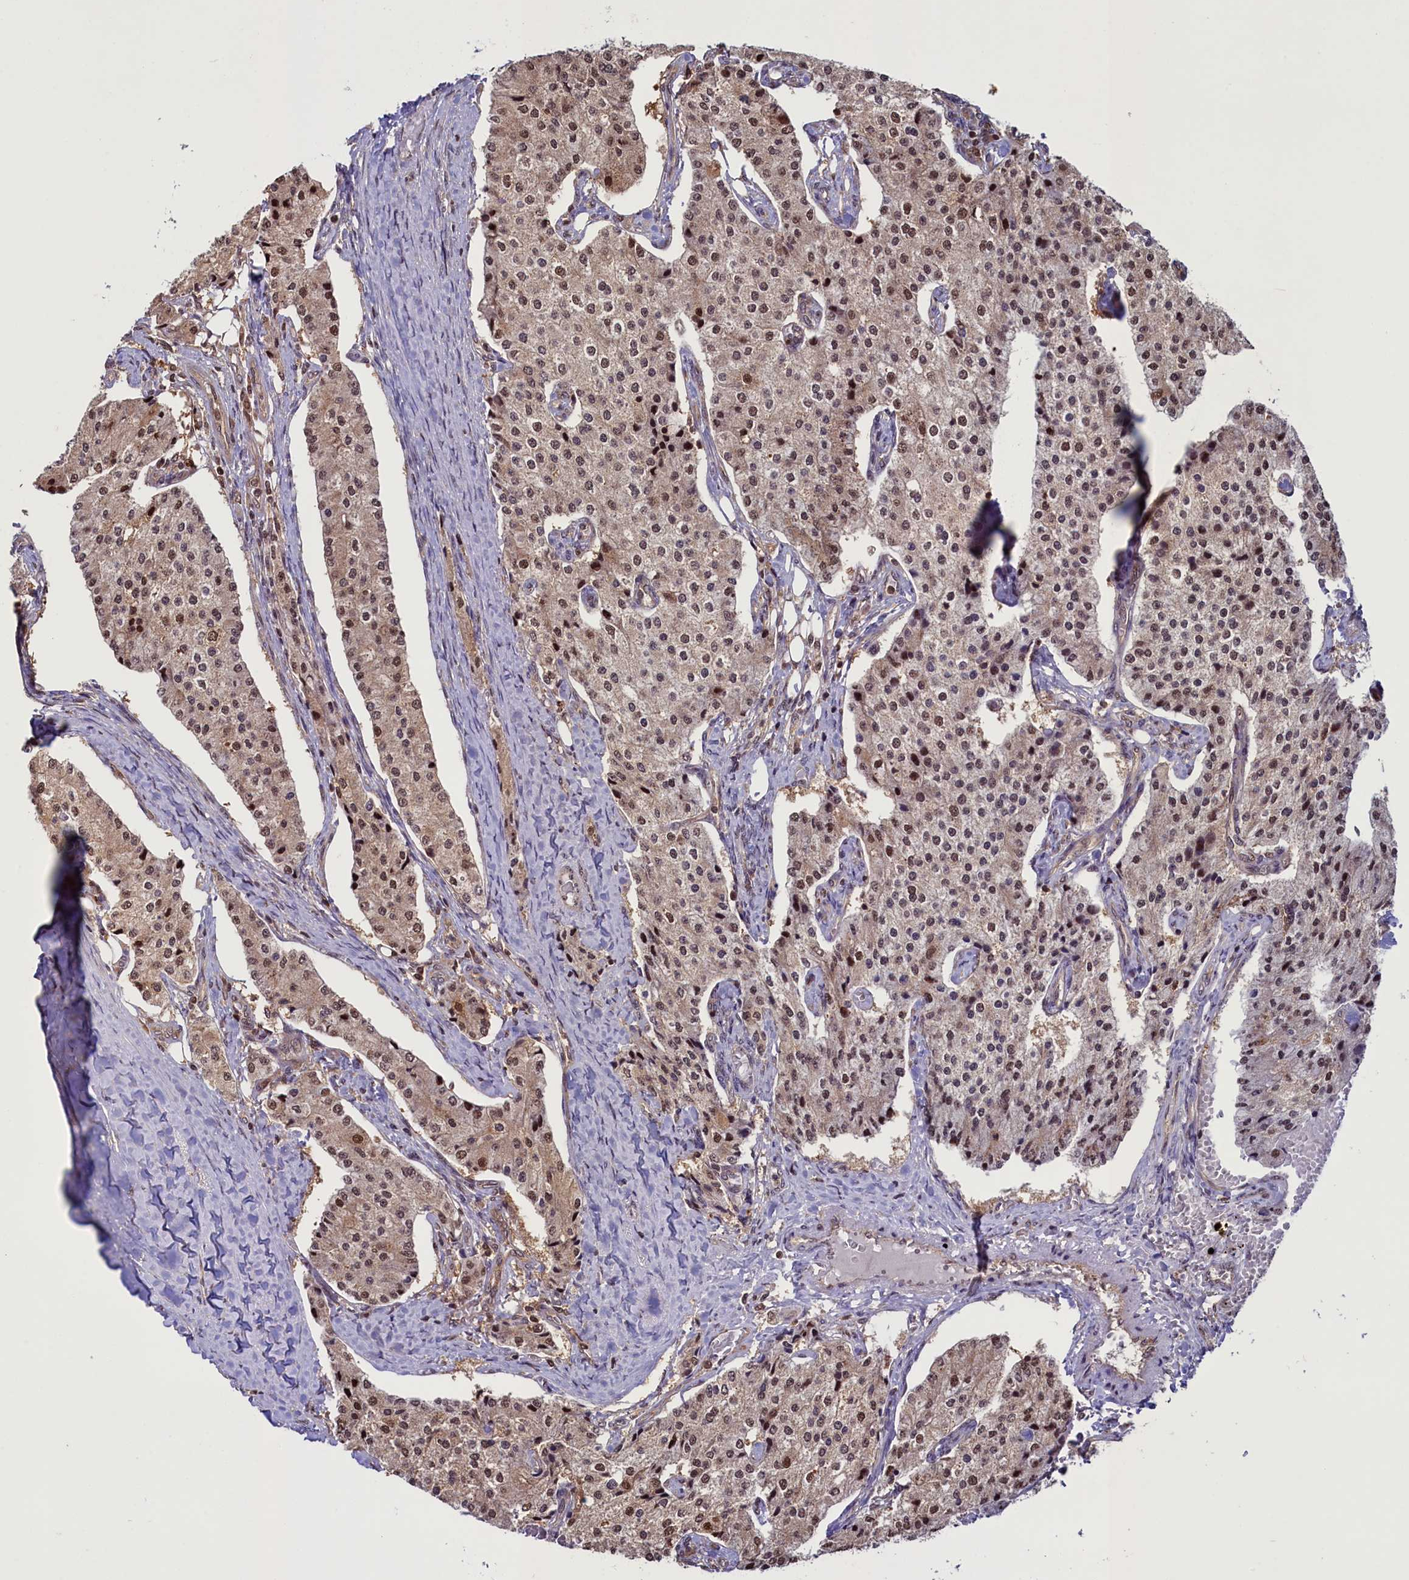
{"staining": {"intensity": "moderate", "quantity": ">75%", "location": "cytoplasmic/membranous,nuclear"}, "tissue": "carcinoid", "cell_type": "Tumor cells", "image_type": "cancer", "snomed": [{"axis": "morphology", "description": "Carcinoid, malignant, NOS"}, {"axis": "topography", "description": "Colon"}], "caption": "Human carcinoid (malignant) stained with a brown dye shows moderate cytoplasmic/membranous and nuclear positive staining in approximately >75% of tumor cells.", "gene": "SLC7A6OS", "patient": {"sex": "female", "age": 52}}